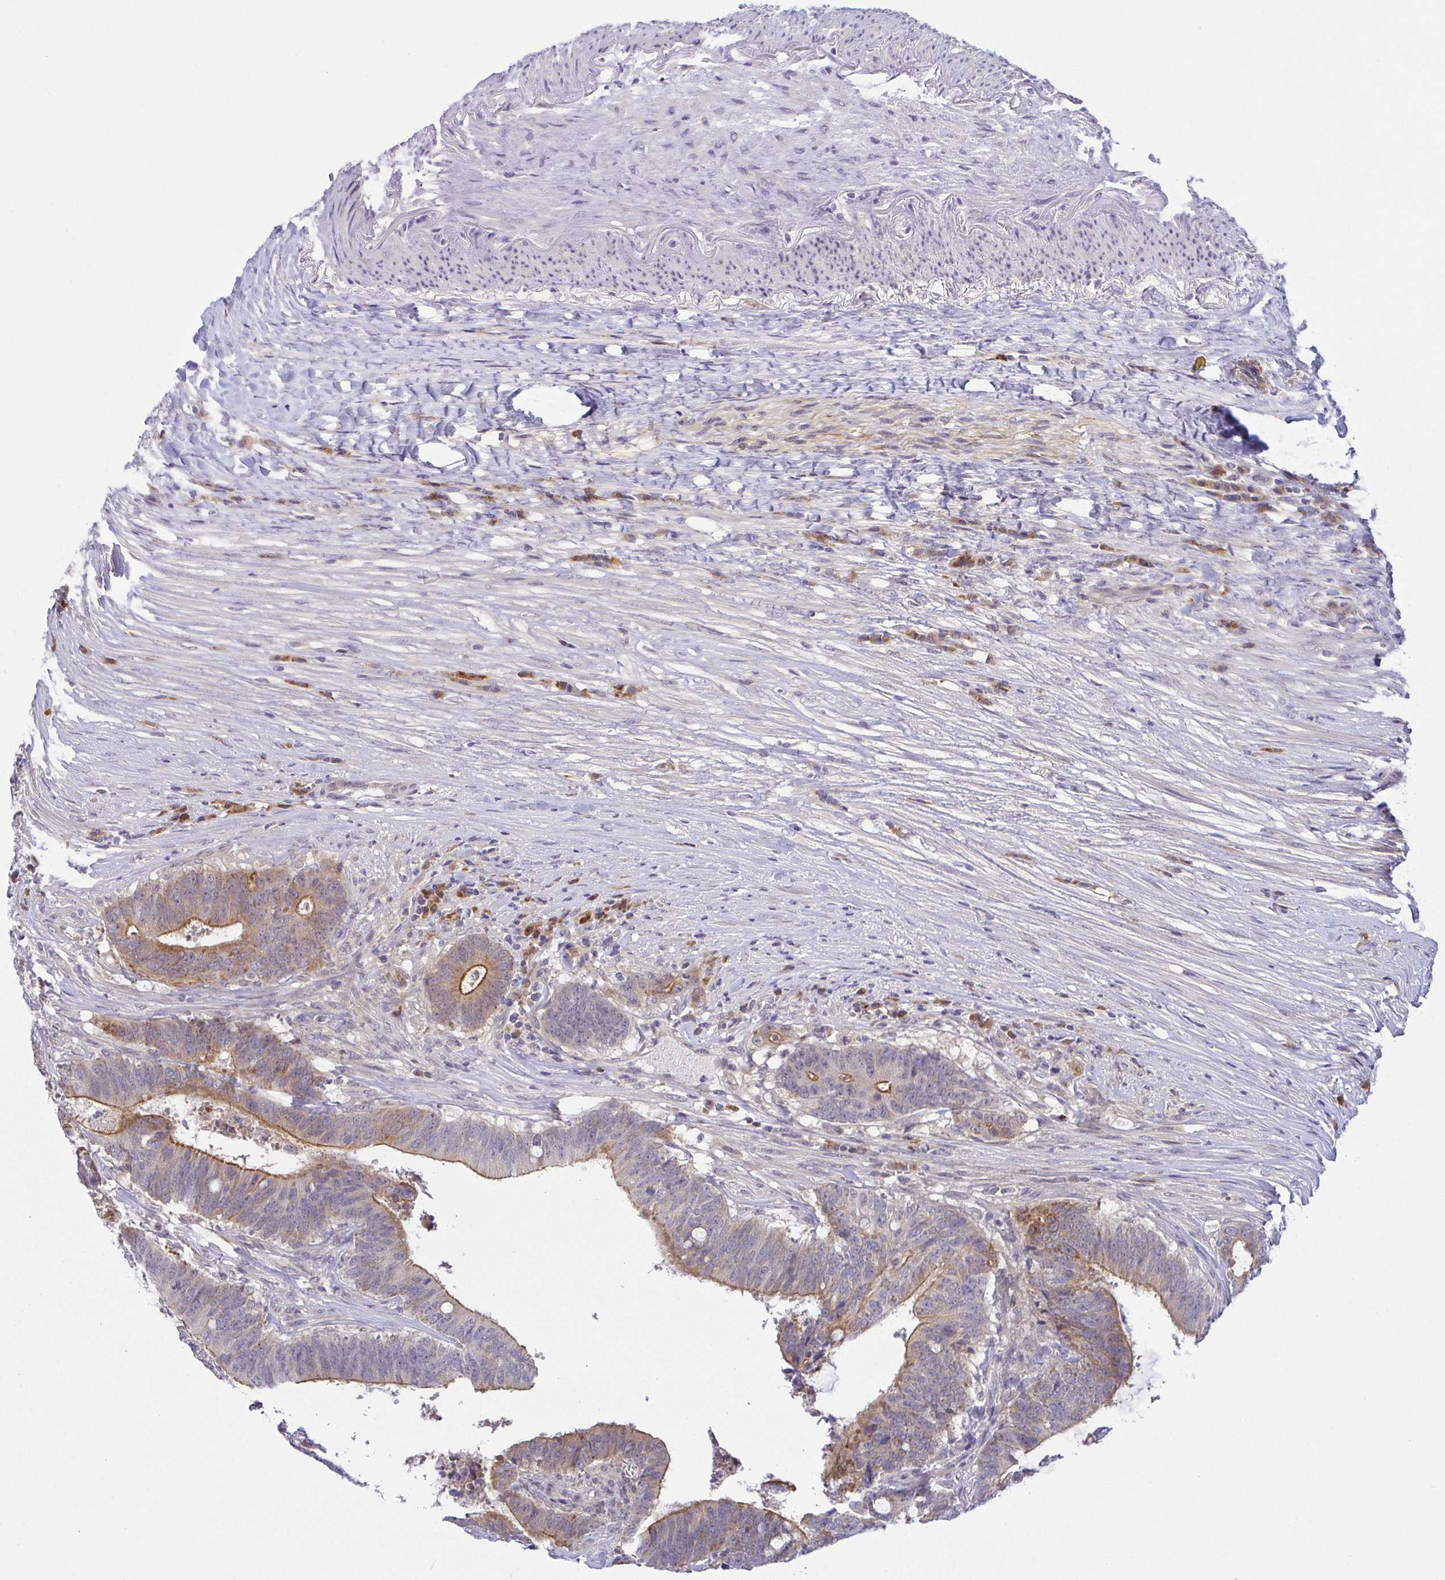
{"staining": {"intensity": "moderate", "quantity": "<25%", "location": "cytoplasmic/membranous"}, "tissue": "colorectal cancer", "cell_type": "Tumor cells", "image_type": "cancer", "snomed": [{"axis": "morphology", "description": "Adenocarcinoma, NOS"}, {"axis": "topography", "description": "Colon"}], "caption": "A low amount of moderate cytoplasmic/membranous positivity is identified in approximately <25% of tumor cells in colorectal cancer tissue.", "gene": "BCL2L1", "patient": {"sex": "female", "age": 43}}